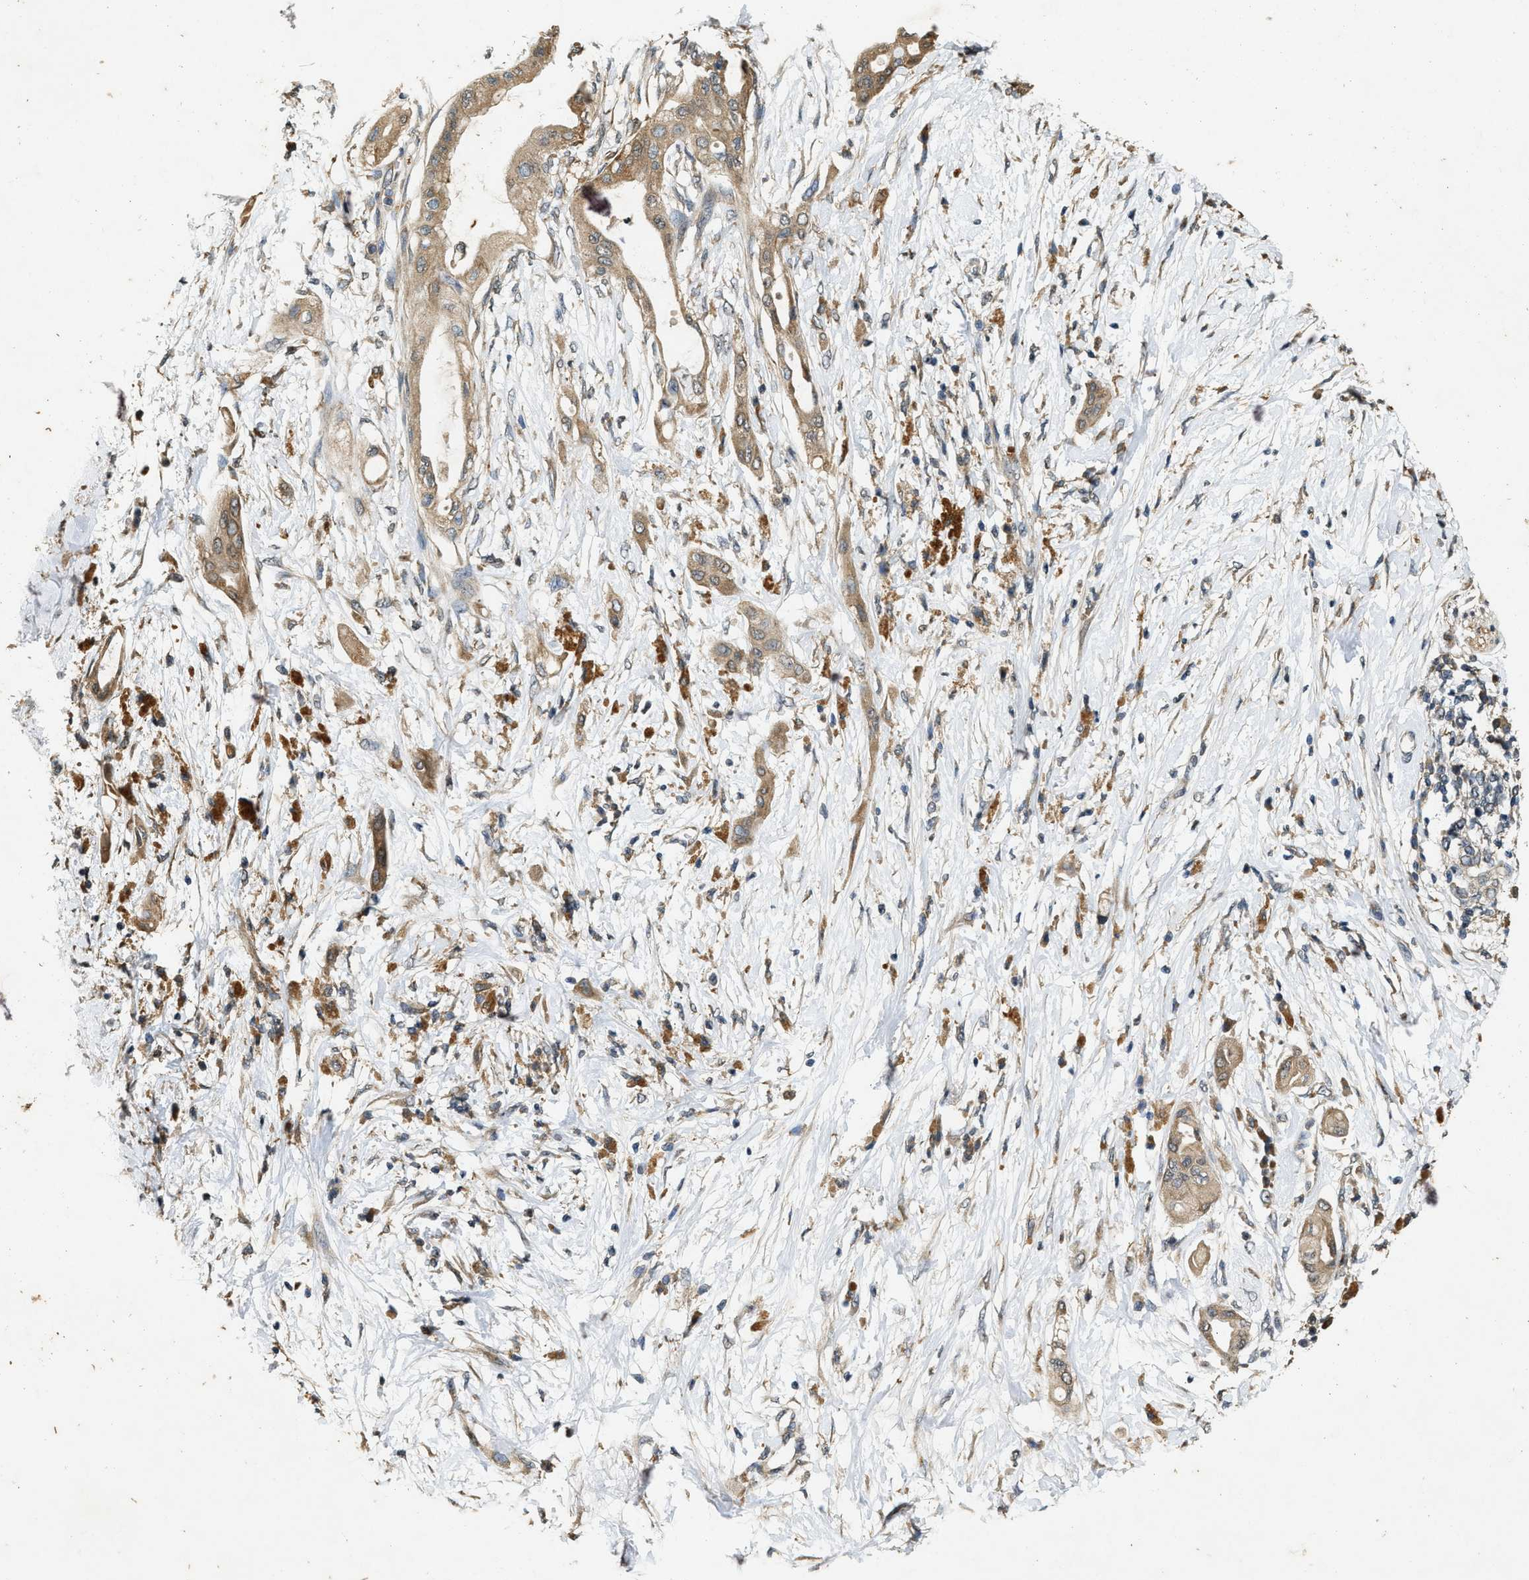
{"staining": {"intensity": "weak", "quantity": ">75%", "location": "cytoplasmic/membranous"}, "tissue": "pancreatic cancer", "cell_type": "Tumor cells", "image_type": "cancer", "snomed": [{"axis": "morphology", "description": "Adenocarcinoma, NOS"}, {"axis": "morphology", "description": "Adenocarcinoma, metastatic, NOS"}, {"axis": "topography", "description": "Lymph node"}, {"axis": "topography", "description": "Pancreas"}, {"axis": "topography", "description": "Duodenum"}], "caption": "About >75% of tumor cells in human metastatic adenocarcinoma (pancreatic) reveal weak cytoplasmic/membranous protein expression as visualized by brown immunohistochemical staining.", "gene": "KIF21A", "patient": {"sex": "female", "age": 64}}